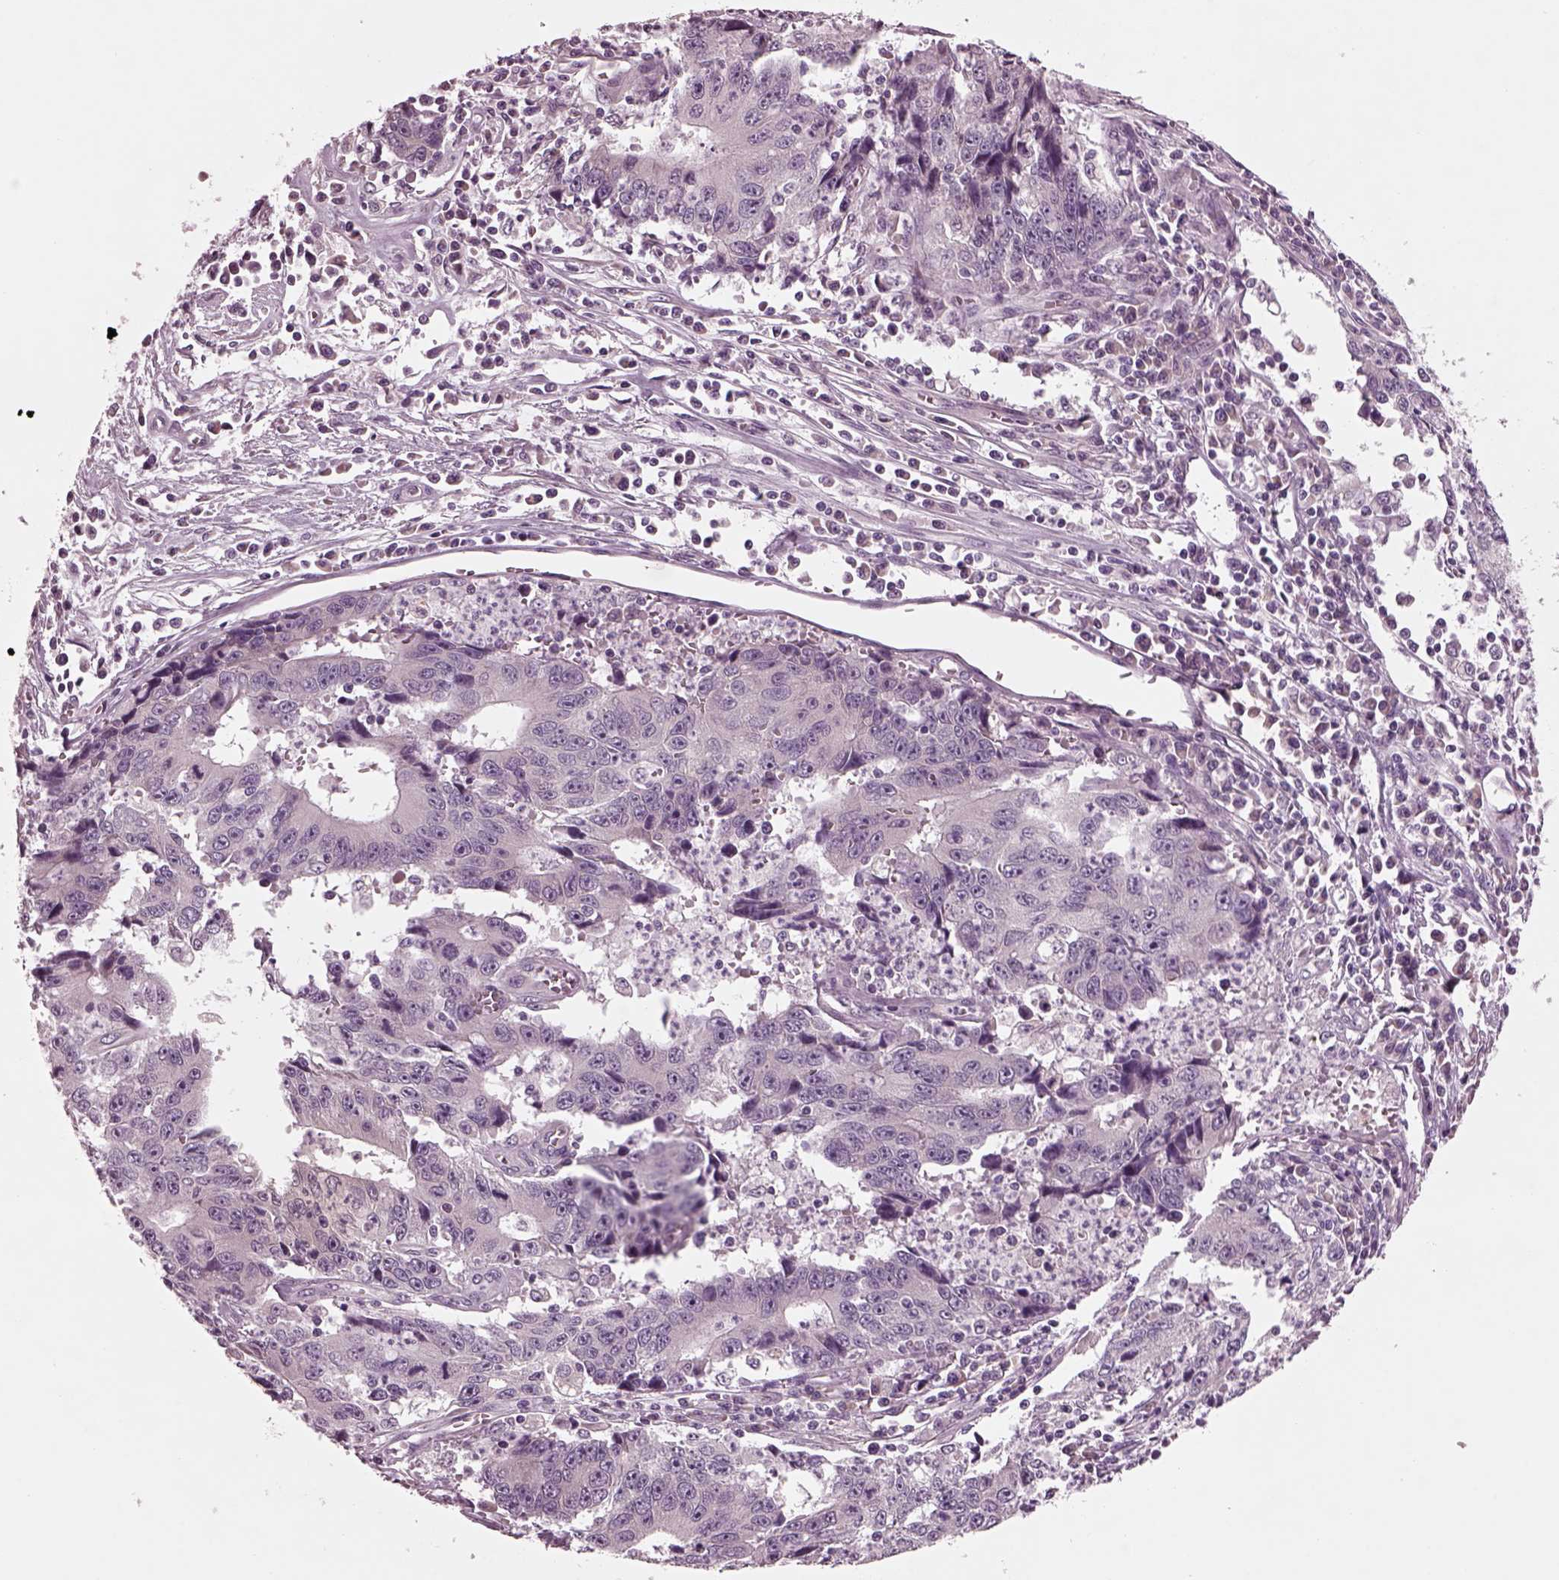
{"staining": {"intensity": "negative", "quantity": "none", "location": "none"}, "tissue": "liver cancer", "cell_type": "Tumor cells", "image_type": "cancer", "snomed": [{"axis": "morphology", "description": "Cholangiocarcinoma"}, {"axis": "topography", "description": "Liver"}], "caption": "The photomicrograph shows no staining of tumor cells in liver cholangiocarcinoma.", "gene": "AP4M1", "patient": {"sex": "male", "age": 65}}